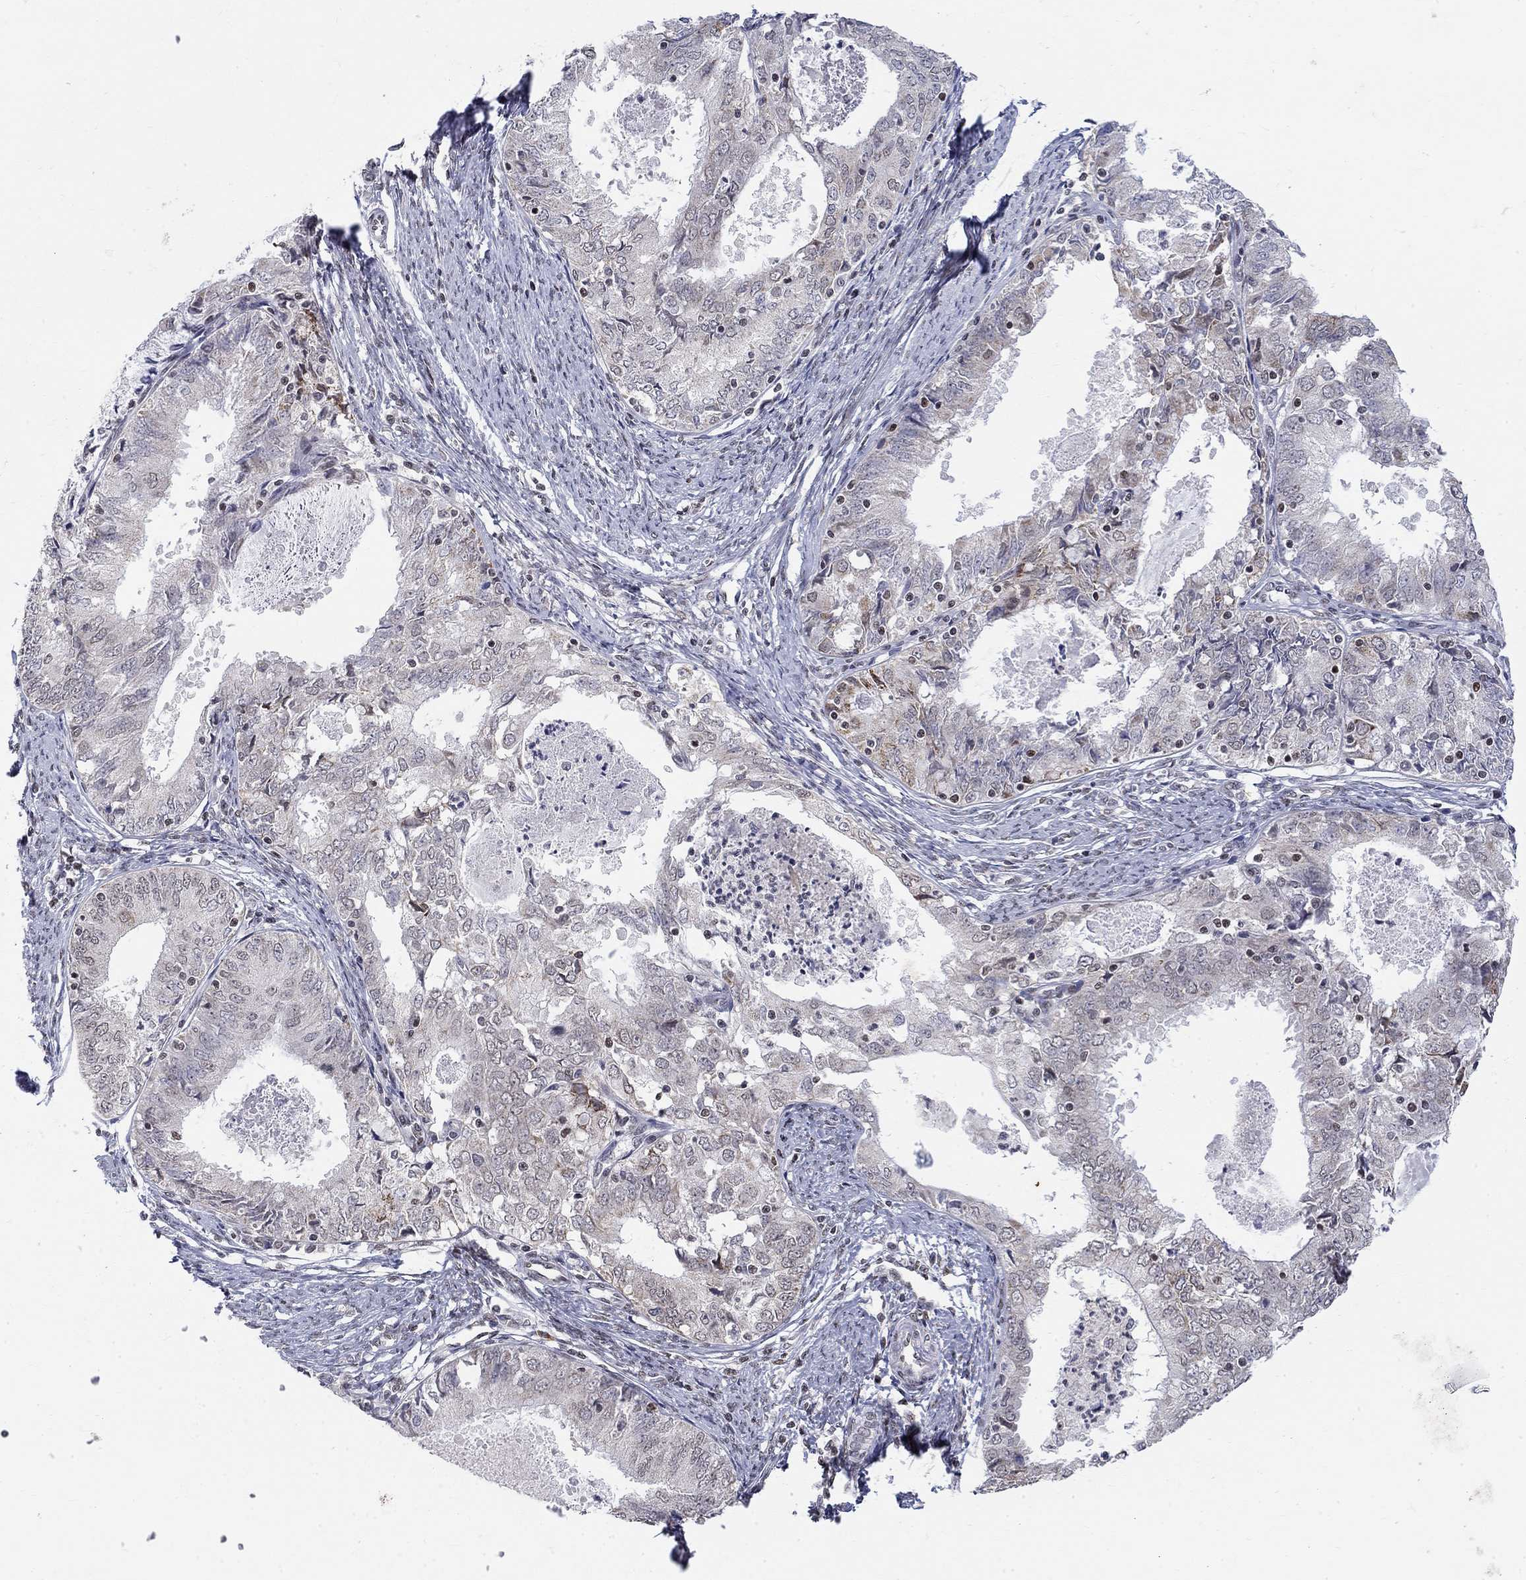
{"staining": {"intensity": "negative", "quantity": "none", "location": "none"}, "tissue": "endometrial cancer", "cell_type": "Tumor cells", "image_type": "cancer", "snomed": [{"axis": "morphology", "description": "Adenocarcinoma, NOS"}, {"axis": "topography", "description": "Endometrium"}], "caption": "High power microscopy photomicrograph of an IHC photomicrograph of endometrial cancer (adenocarcinoma), revealing no significant expression in tumor cells.", "gene": "KLF12", "patient": {"sex": "female", "age": 57}}